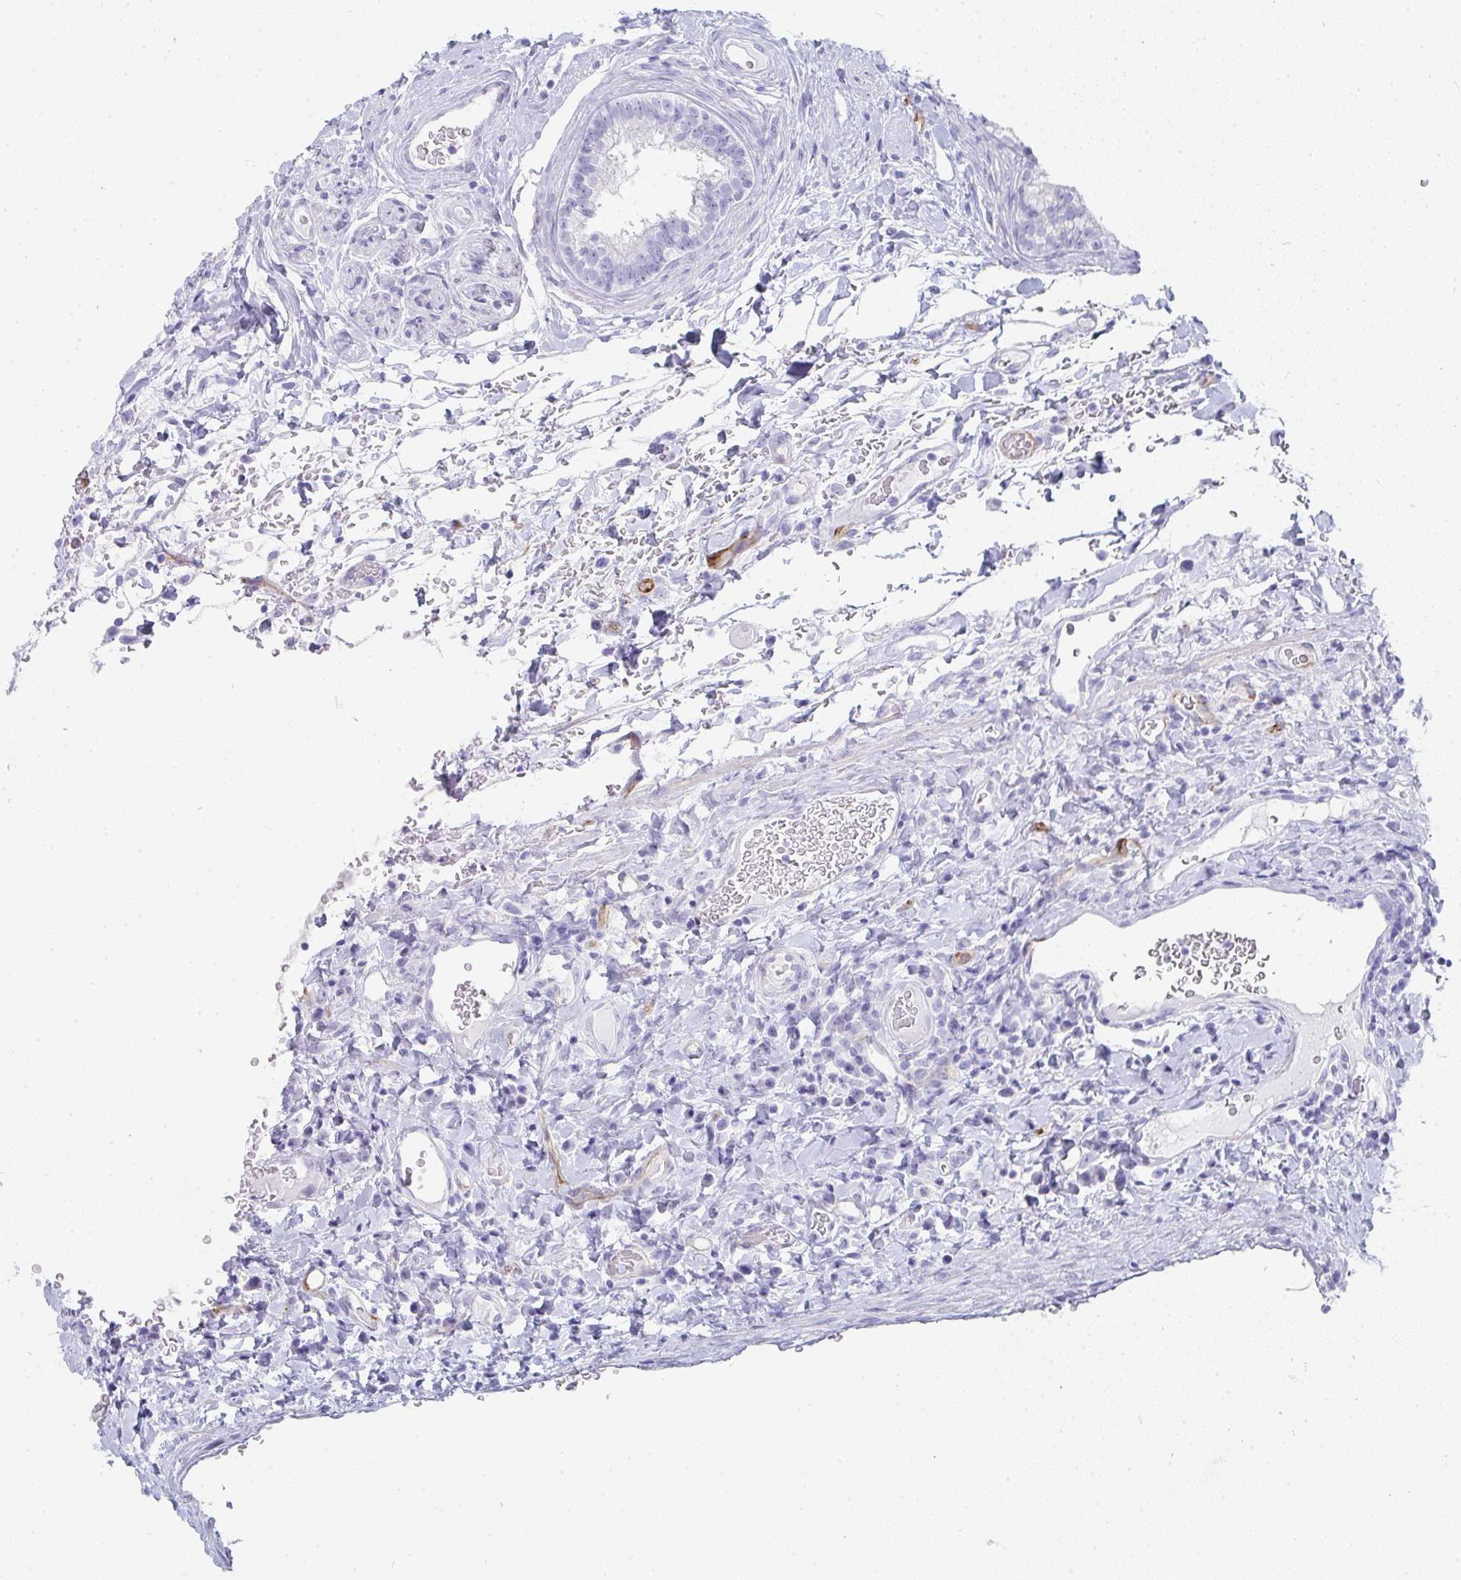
{"staining": {"intensity": "negative", "quantity": "none", "location": "none"}, "tissue": "epididymis", "cell_type": "Glandular cells", "image_type": "normal", "snomed": [{"axis": "morphology", "description": "Normal tissue, NOS"}, {"axis": "topography", "description": "Epididymis"}], "caption": "Glandular cells show no significant protein staining in normal epididymis.", "gene": "PRND", "patient": {"sex": "male", "age": 23}}